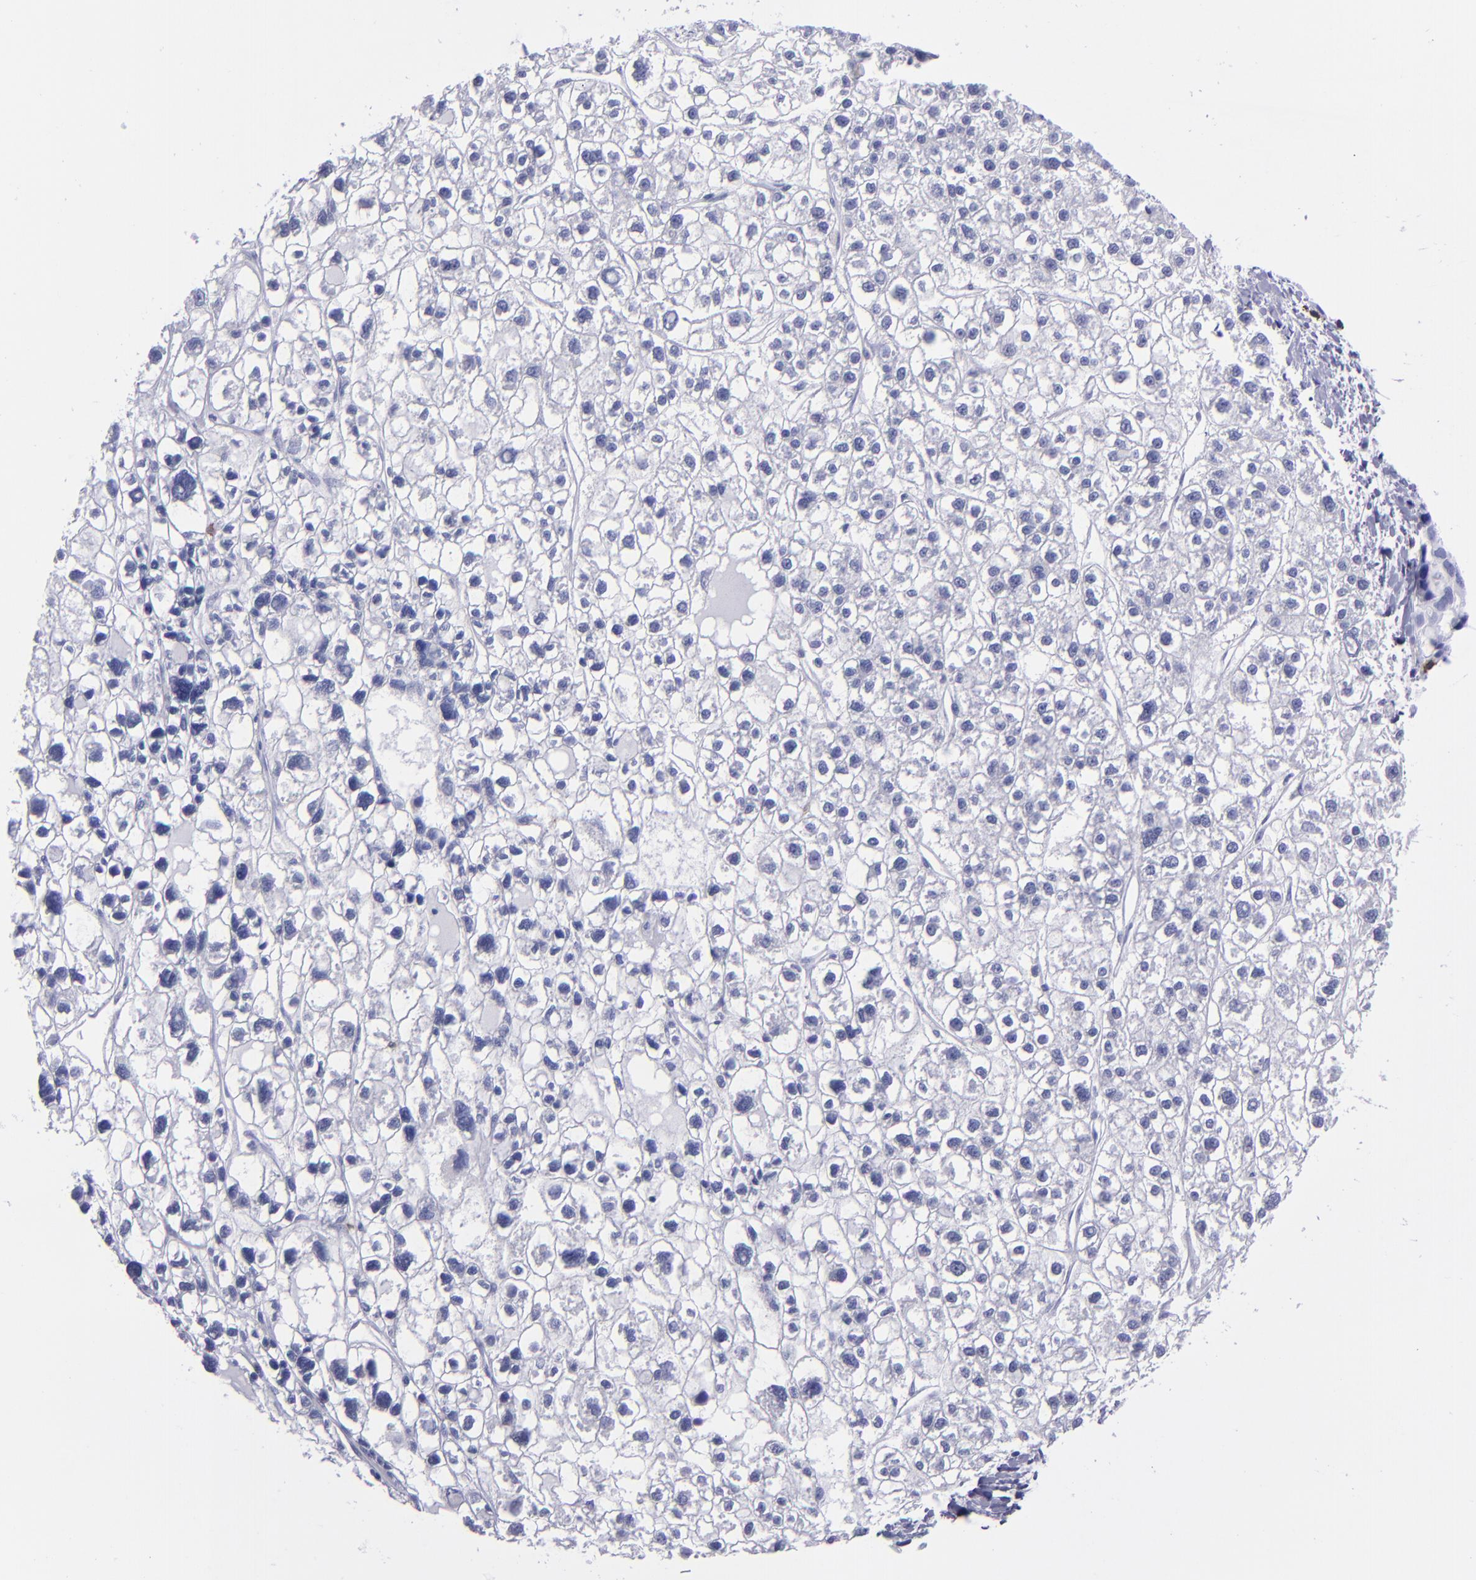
{"staining": {"intensity": "negative", "quantity": "none", "location": "none"}, "tissue": "liver cancer", "cell_type": "Tumor cells", "image_type": "cancer", "snomed": [{"axis": "morphology", "description": "Carcinoma, Hepatocellular, NOS"}, {"axis": "topography", "description": "Liver"}], "caption": "The histopathology image demonstrates no staining of tumor cells in liver cancer.", "gene": "CD6", "patient": {"sex": "female", "age": 85}}